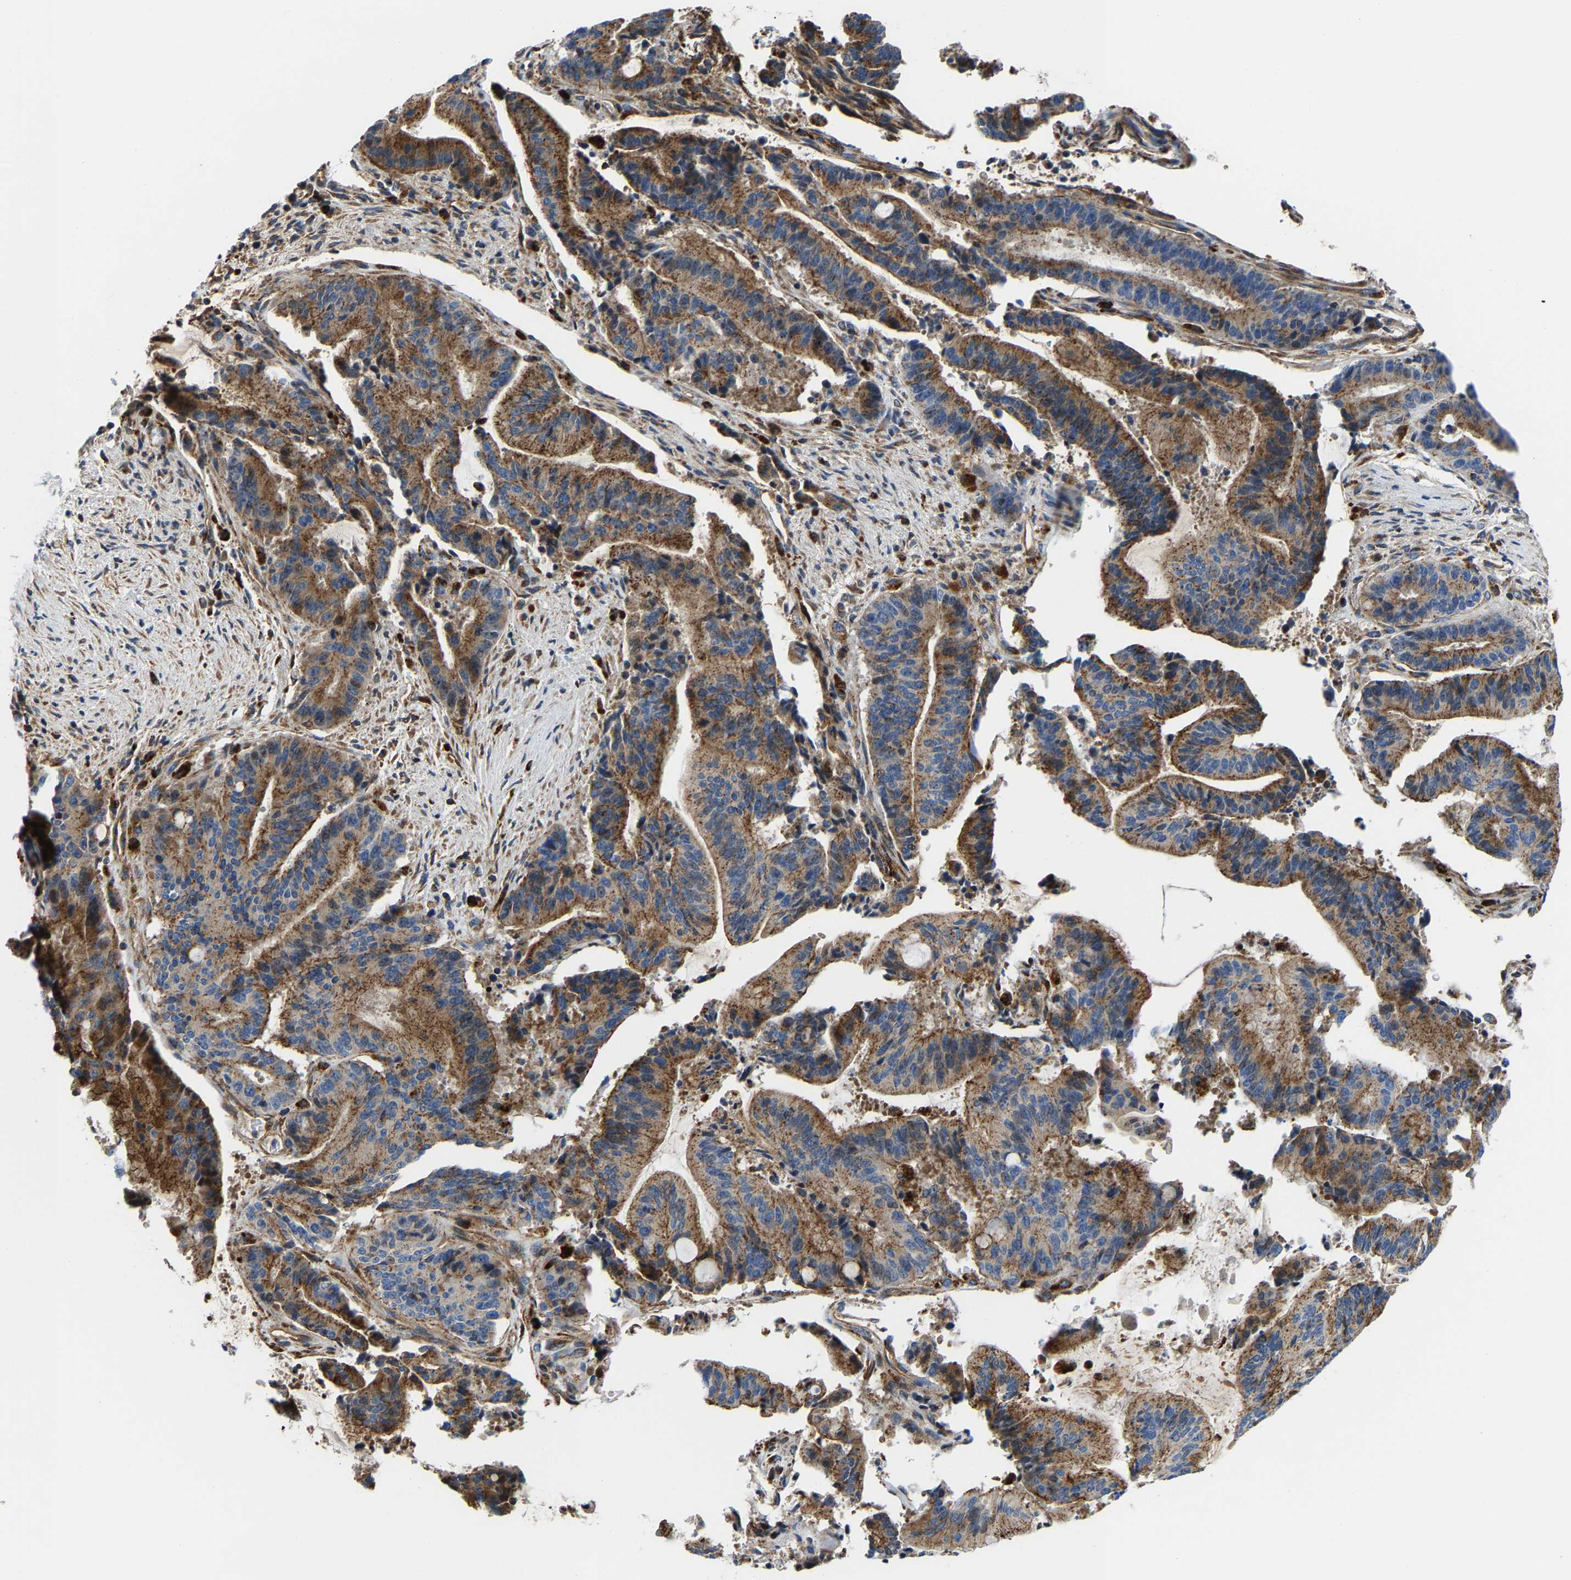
{"staining": {"intensity": "moderate", "quantity": ">75%", "location": "cytoplasmic/membranous"}, "tissue": "liver cancer", "cell_type": "Tumor cells", "image_type": "cancer", "snomed": [{"axis": "morphology", "description": "Normal tissue, NOS"}, {"axis": "morphology", "description": "Cholangiocarcinoma"}, {"axis": "topography", "description": "Liver"}, {"axis": "topography", "description": "Peripheral nerve tissue"}], "caption": "Protein expression analysis of cholangiocarcinoma (liver) demonstrates moderate cytoplasmic/membranous expression in approximately >75% of tumor cells. Nuclei are stained in blue.", "gene": "DPP7", "patient": {"sex": "female", "age": 73}}